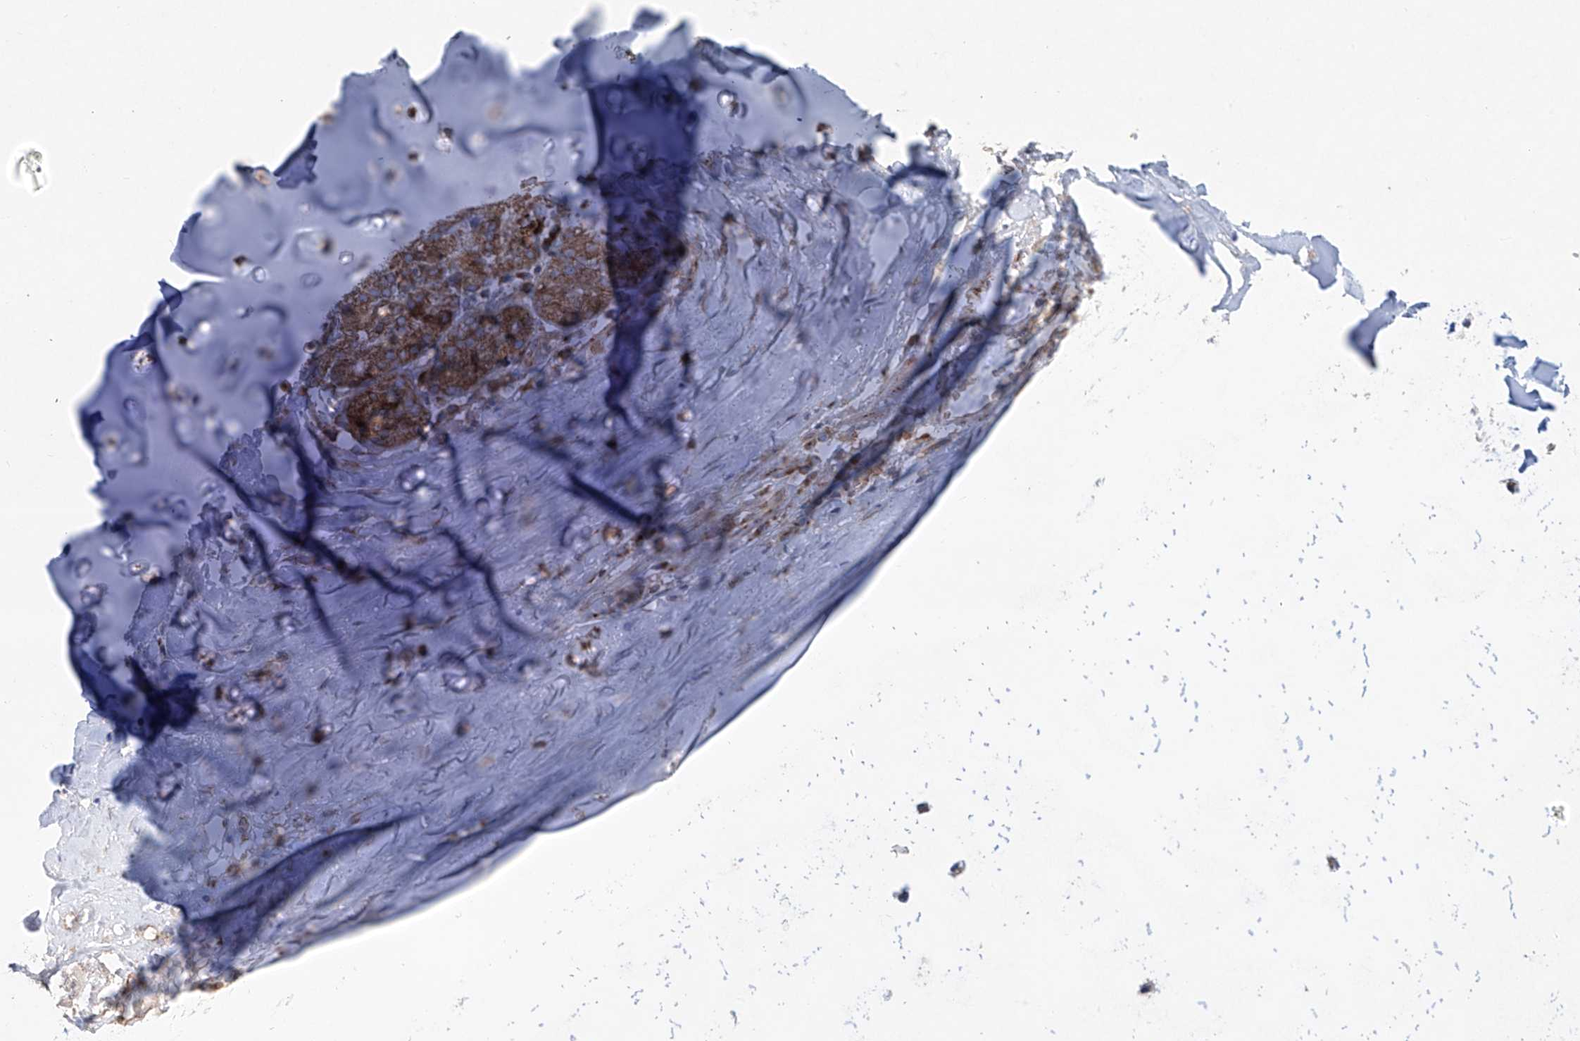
{"staining": {"intensity": "weak", "quantity": "25%-75%", "location": "cytoplasmic/membranous"}, "tissue": "adipose tissue", "cell_type": "Adipocytes", "image_type": "normal", "snomed": [{"axis": "morphology", "description": "Normal tissue, NOS"}, {"axis": "morphology", "description": "Basal cell carcinoma"}, {"axis": "topography", "description": "Cartilage tissue"}, {"axis": "topography", "description": "Nasopharynx"}, {"axis": "topography", "description": "Oral tissue"}], "caption": "Immunohistochemical staining of benign adipose tissue reveals 25%-75% levels of weak cytoplasmic/membranous protein expression in approximately 25%-75% of adipocytes. The staining was performed using DAB to visualize the protein expression in brown, while the nuclei were stained in blue with hematoxylin (Magnification: 20x).", "gene": "KLC4", "patient": {"sex": "female", "age": 77}}